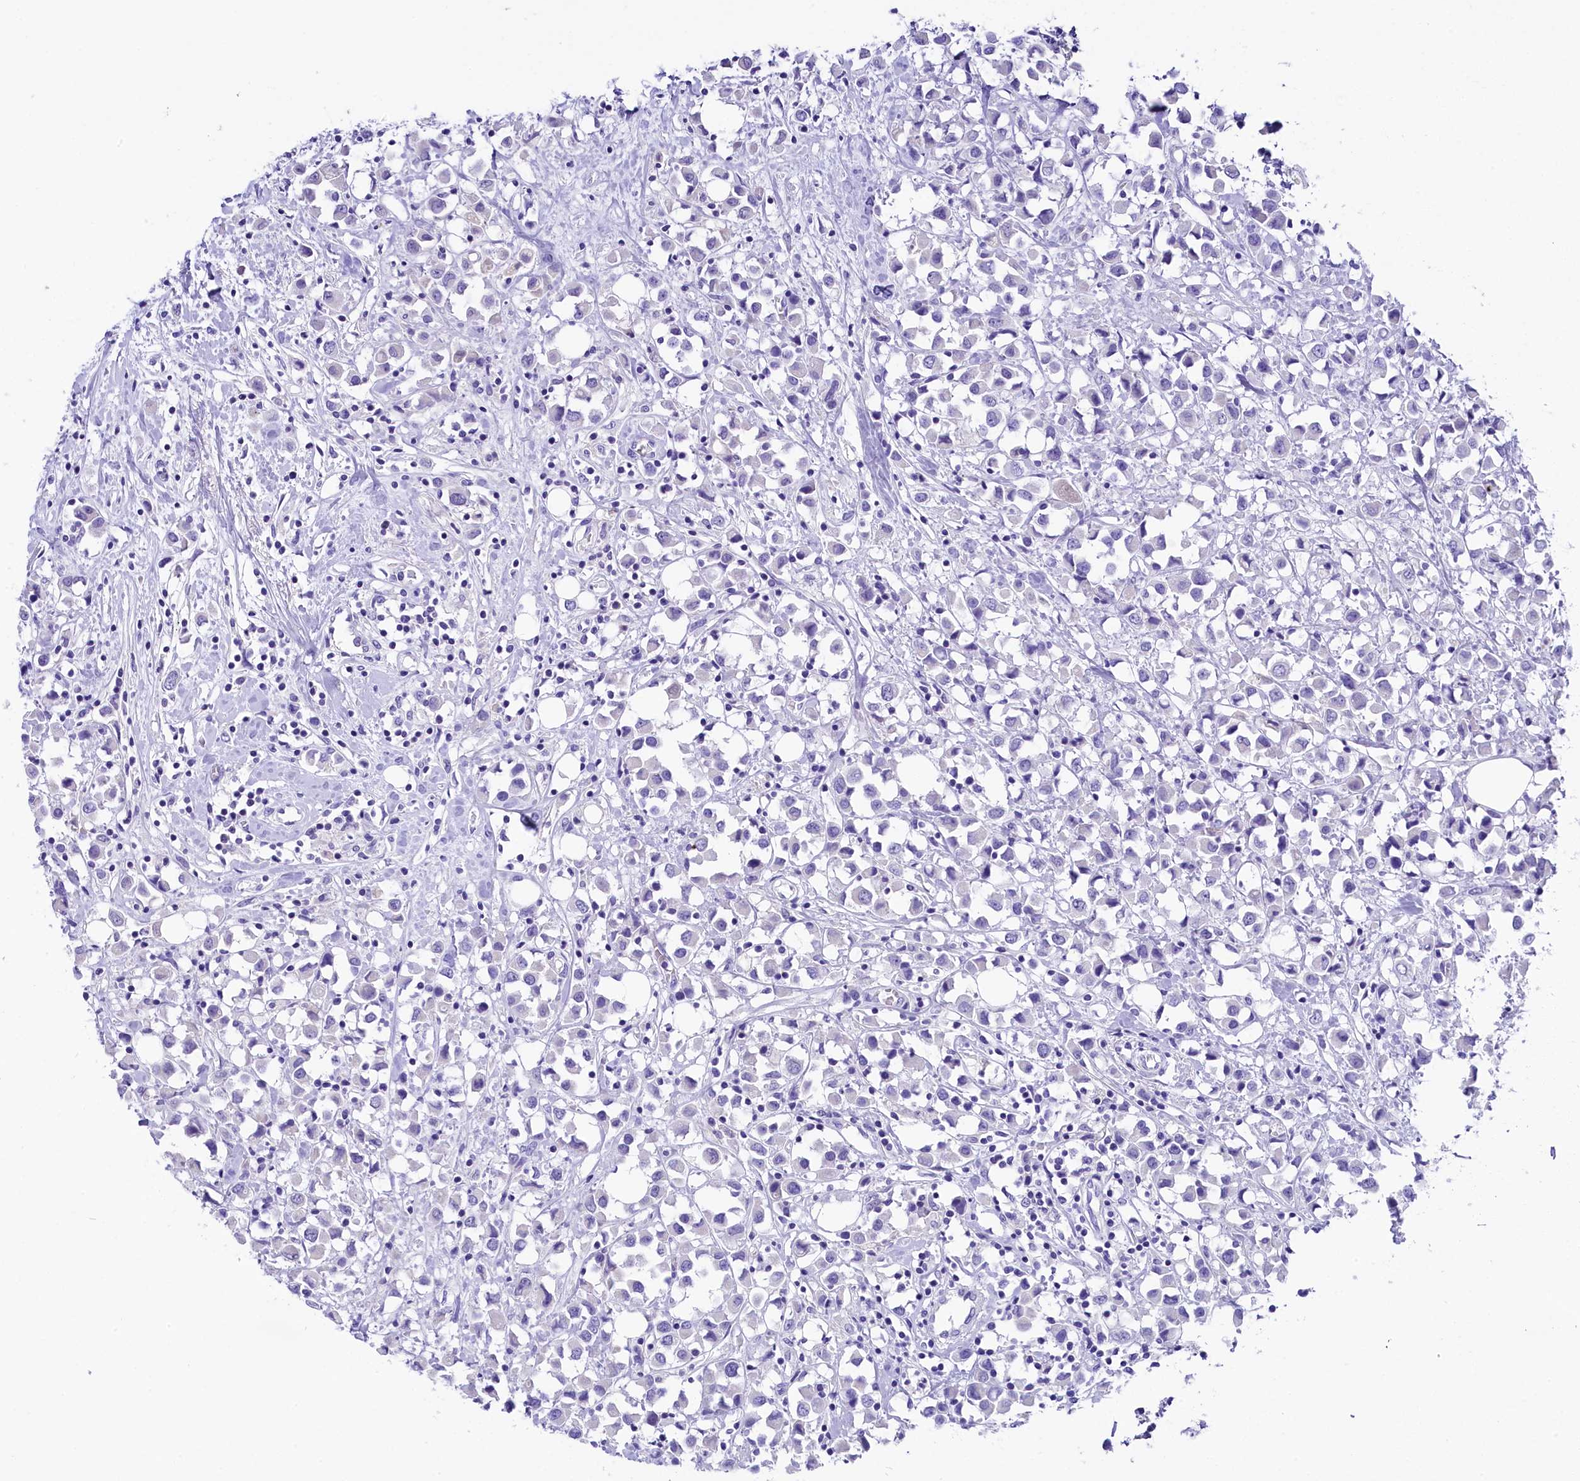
{"staining": {"intensity": "negative", "quantity": "none", "location": "none"}, "tissue": "breast cancer", "cell_type": "Tumor cells", "image_type": "cancer", "snomed": [{"axis": "morphology", "description": "Duct carcinoma"}, {"axis": "topography", "description": "Breast"}], "caption": "An immunohistochemistry (IHC) micrograph of breast cancer is shown. There is no staining in tumor cells of breast cancer.", "gene": "SKIDA1", "patient": {"sex": "female", "age": 61}}